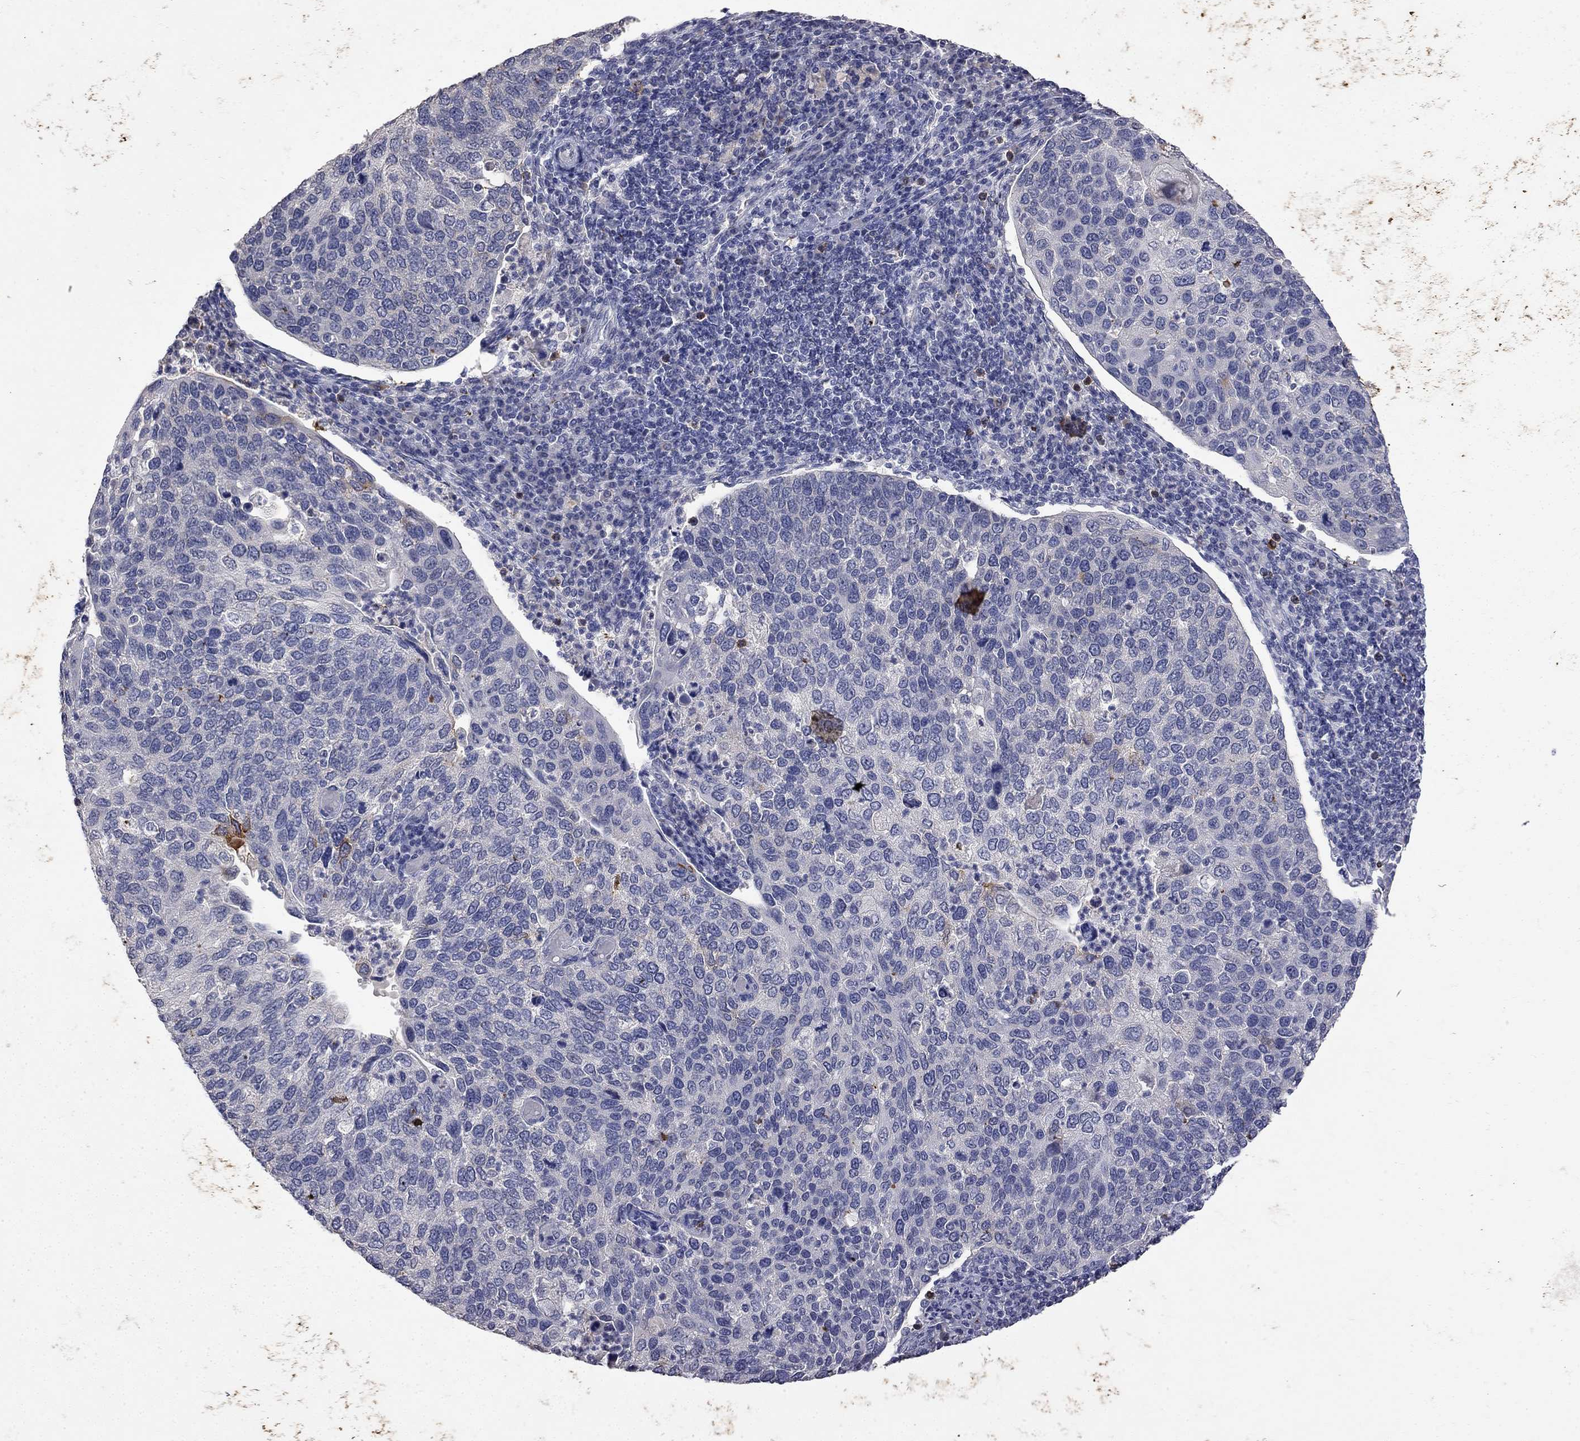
{"staining": {"intensity": "negative", "quantity": "none", "location": "none"}, "tissue": "cervical cancer", "cell_type": "Tumor cells", "image_type": "cancer", "snomed": [{"axis": "morphology", "description": "Squamous cell carcinoma, NOS"}, {"axis": "topography", "description": "Cervix"}], "caption": "This is an immunohistochemistry histopathology image of human cervical cancer. There is no positivity in tumor cells.", "gene": "NOS2", "patient": {"sex": "female", "age": 54}}